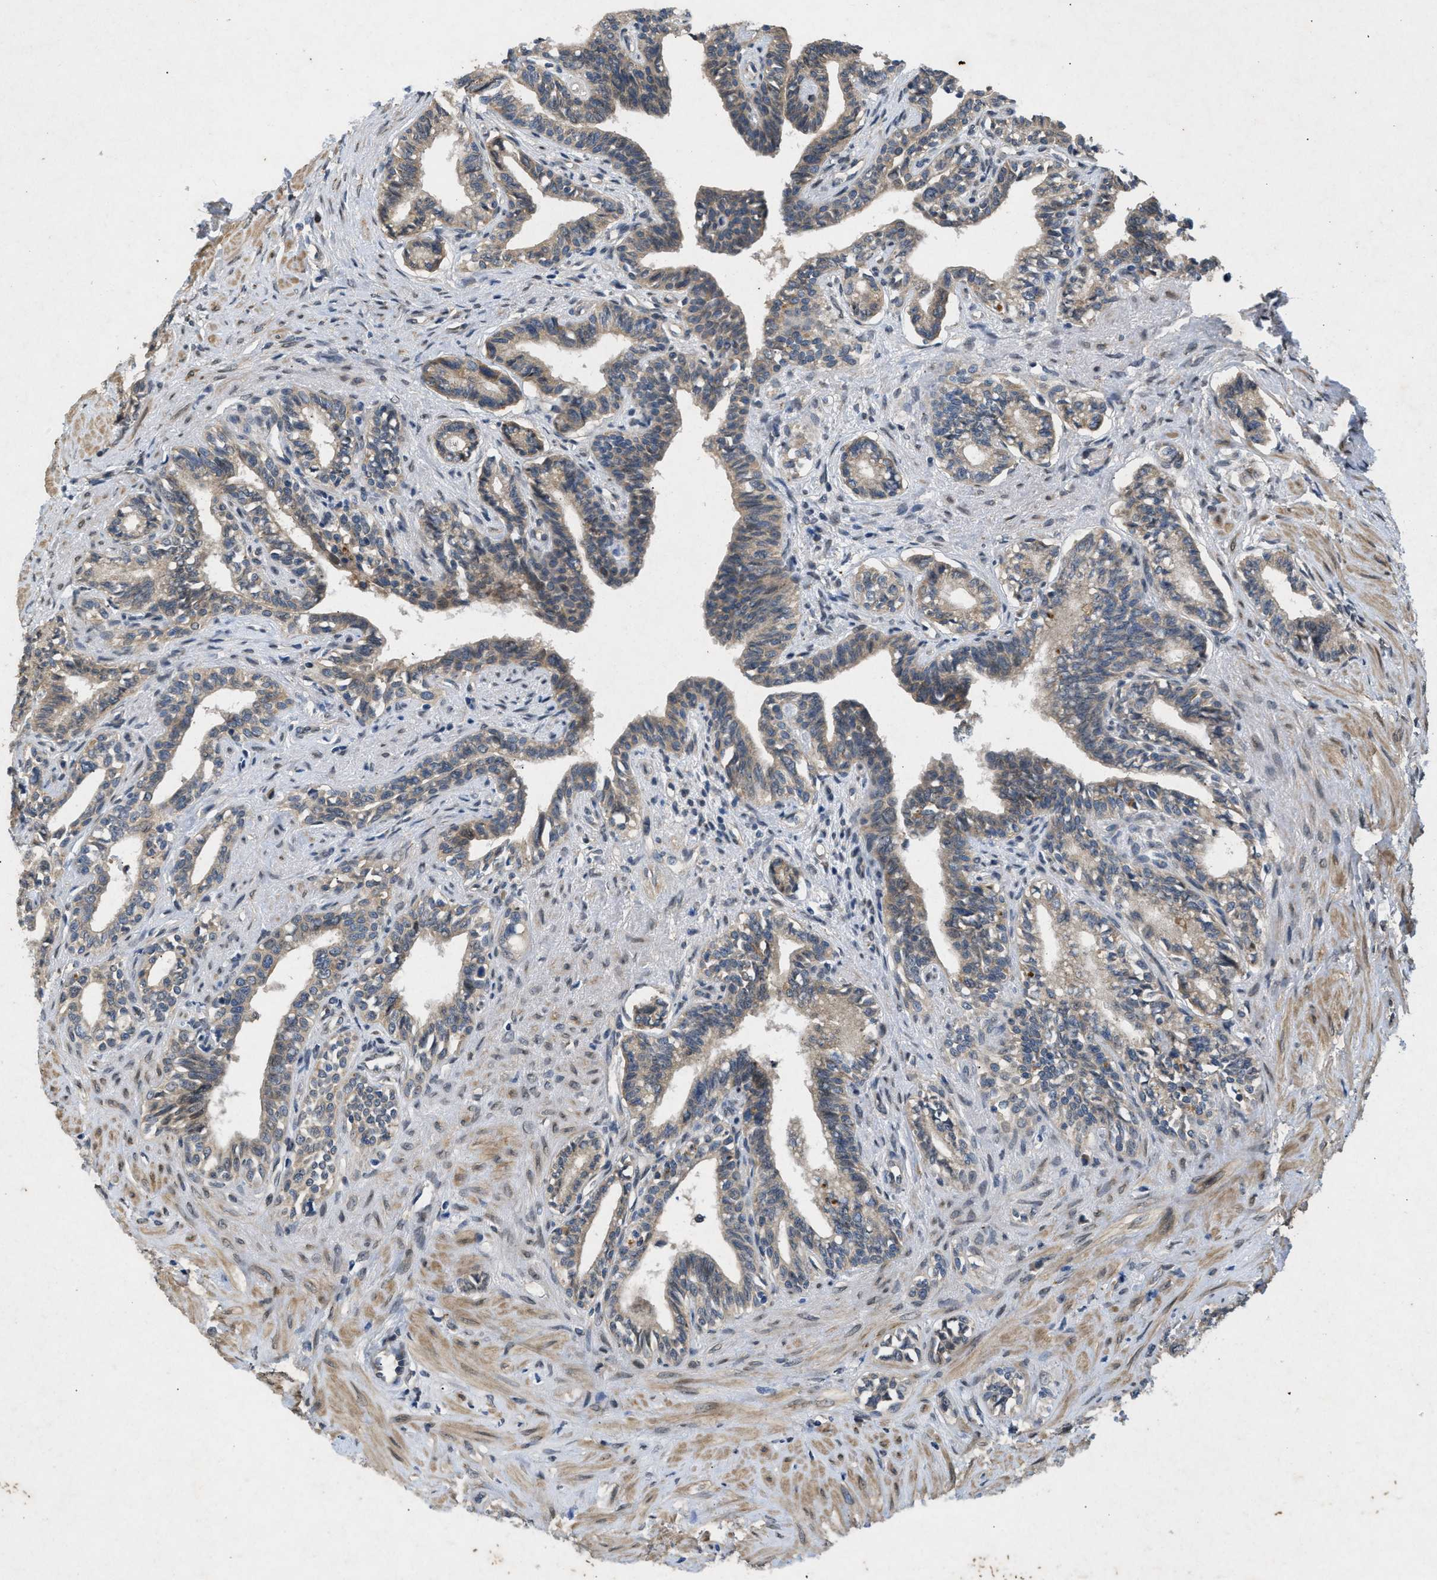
{"staining": {"intensity": "moderate", "quantity": "25%-75%", "location": "cytoplasmic/membranous"}, "tissue": "seminal vesicle", "cell_type": "Glandular cells", "image_type": "normal", "snomed": [{"axis": "morphology", "description": "Normal tissue, NOS"}, {"axis": "morphology", "description": "Adenocarcinoma, High grade"}, {"axis": "topography", "description": "Prostate"}, {"axis": "topography", "description": "Seminal veicle"}], "caption": "A high-resolution histopathology image shows IHC staining of unremarkable seminal vesicle, which exhibits moderate cytoplasmic/membranous positivity in approximately 25%-75% of glandular cells.", "gene": "PRKG2", "patient": {"sex": "male", "age": 55}}